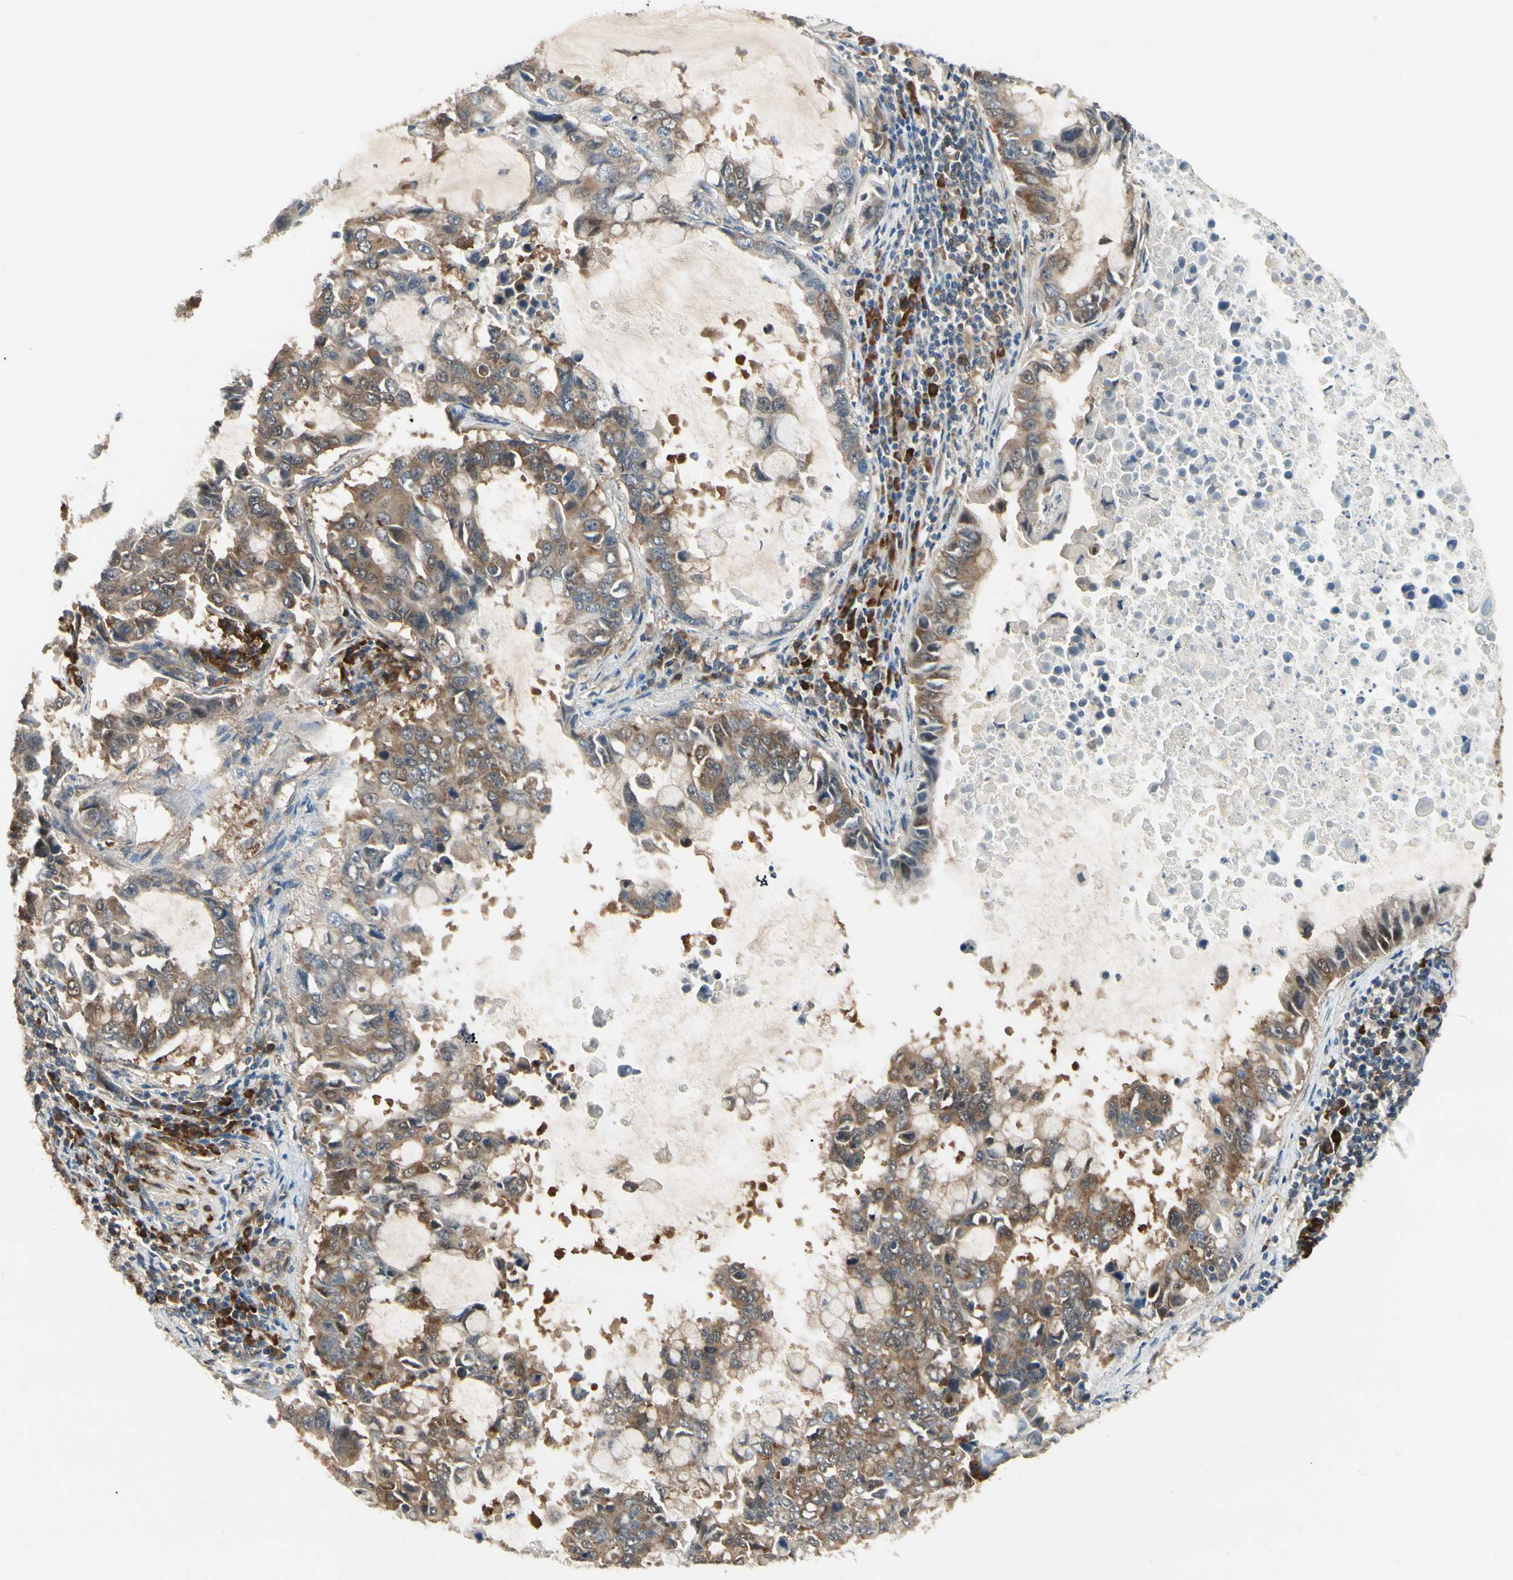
{"staining": {"intensity": "moderate", "quantity": ">75%", "location": "cytoplasmic/membranous"}, "tissue": "lung cancer", "cell_type": "Tumor cells", "image_type": "cancer", "snomed": [{"axis": "morphology", "description": "Adenocarcinoma, NOS"}, {"axis": "topography", "description": "Lung"}], "caption": "About >75% of tumor cells in human lung adenocarcinoma show moderate cytoplasmic/membranous protein staining as visualized by brown immunohistochemical staining.", "gene": "NME1-NME2", "patient": {"sex": "male", "age": 64}}